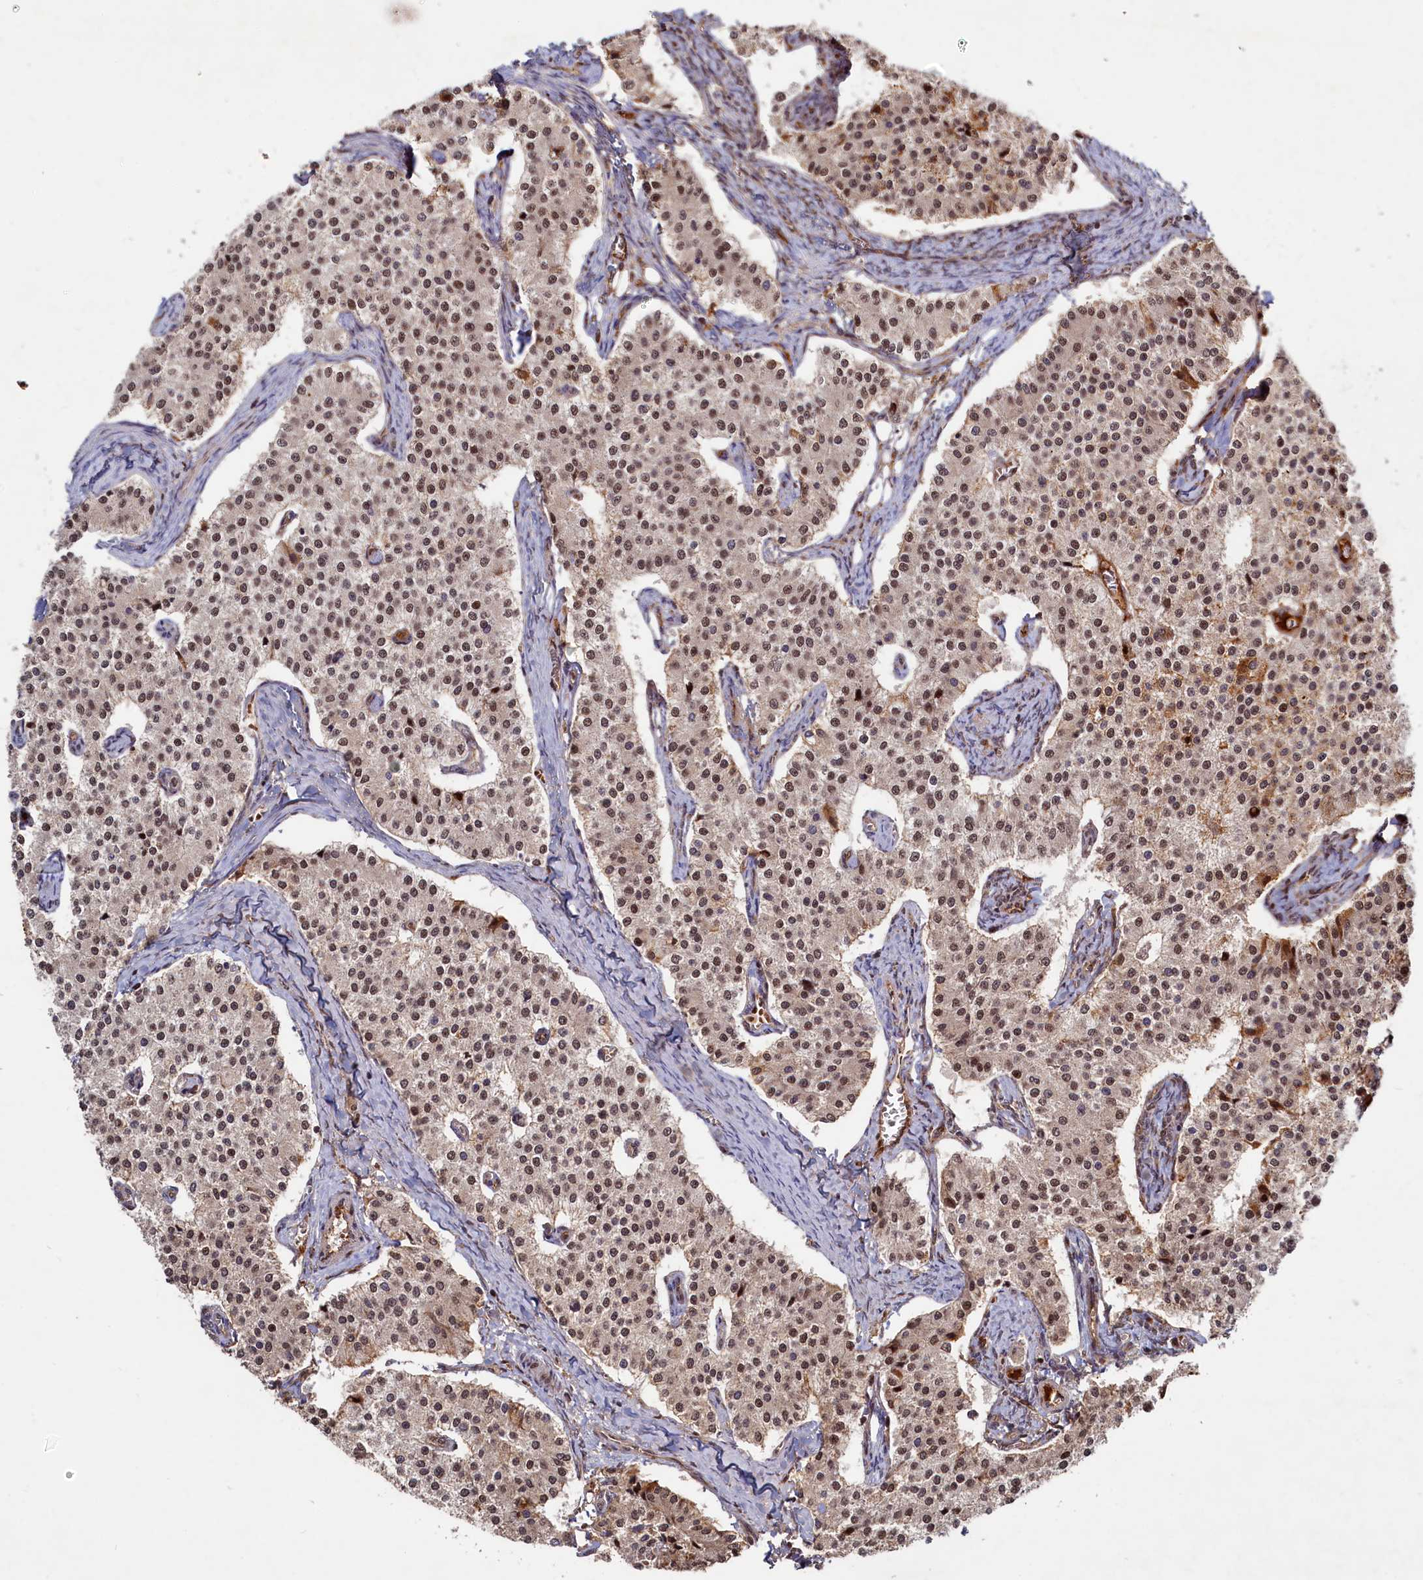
{"staining": {"intensity": "moderate", "quantity": ">75%", "location": "nuclear"}, "tissue": "carcinoid", "cell_type": "Tumor cells", "image_type": "cancer", "snomed": [{"axis": "morphology", "description": "Carcinoid, malignant, NOS"}, {"axis": "topography", "description": "Colon"}], "caption": "A photomicrograph showing moderate nuclear expression in approximately >75% of tumor cells in carcinoid, as visualized by brown immunohistochemical staining.", "gene": "TRAPPC4", "patient": {"sex": "female", "age": 52}}